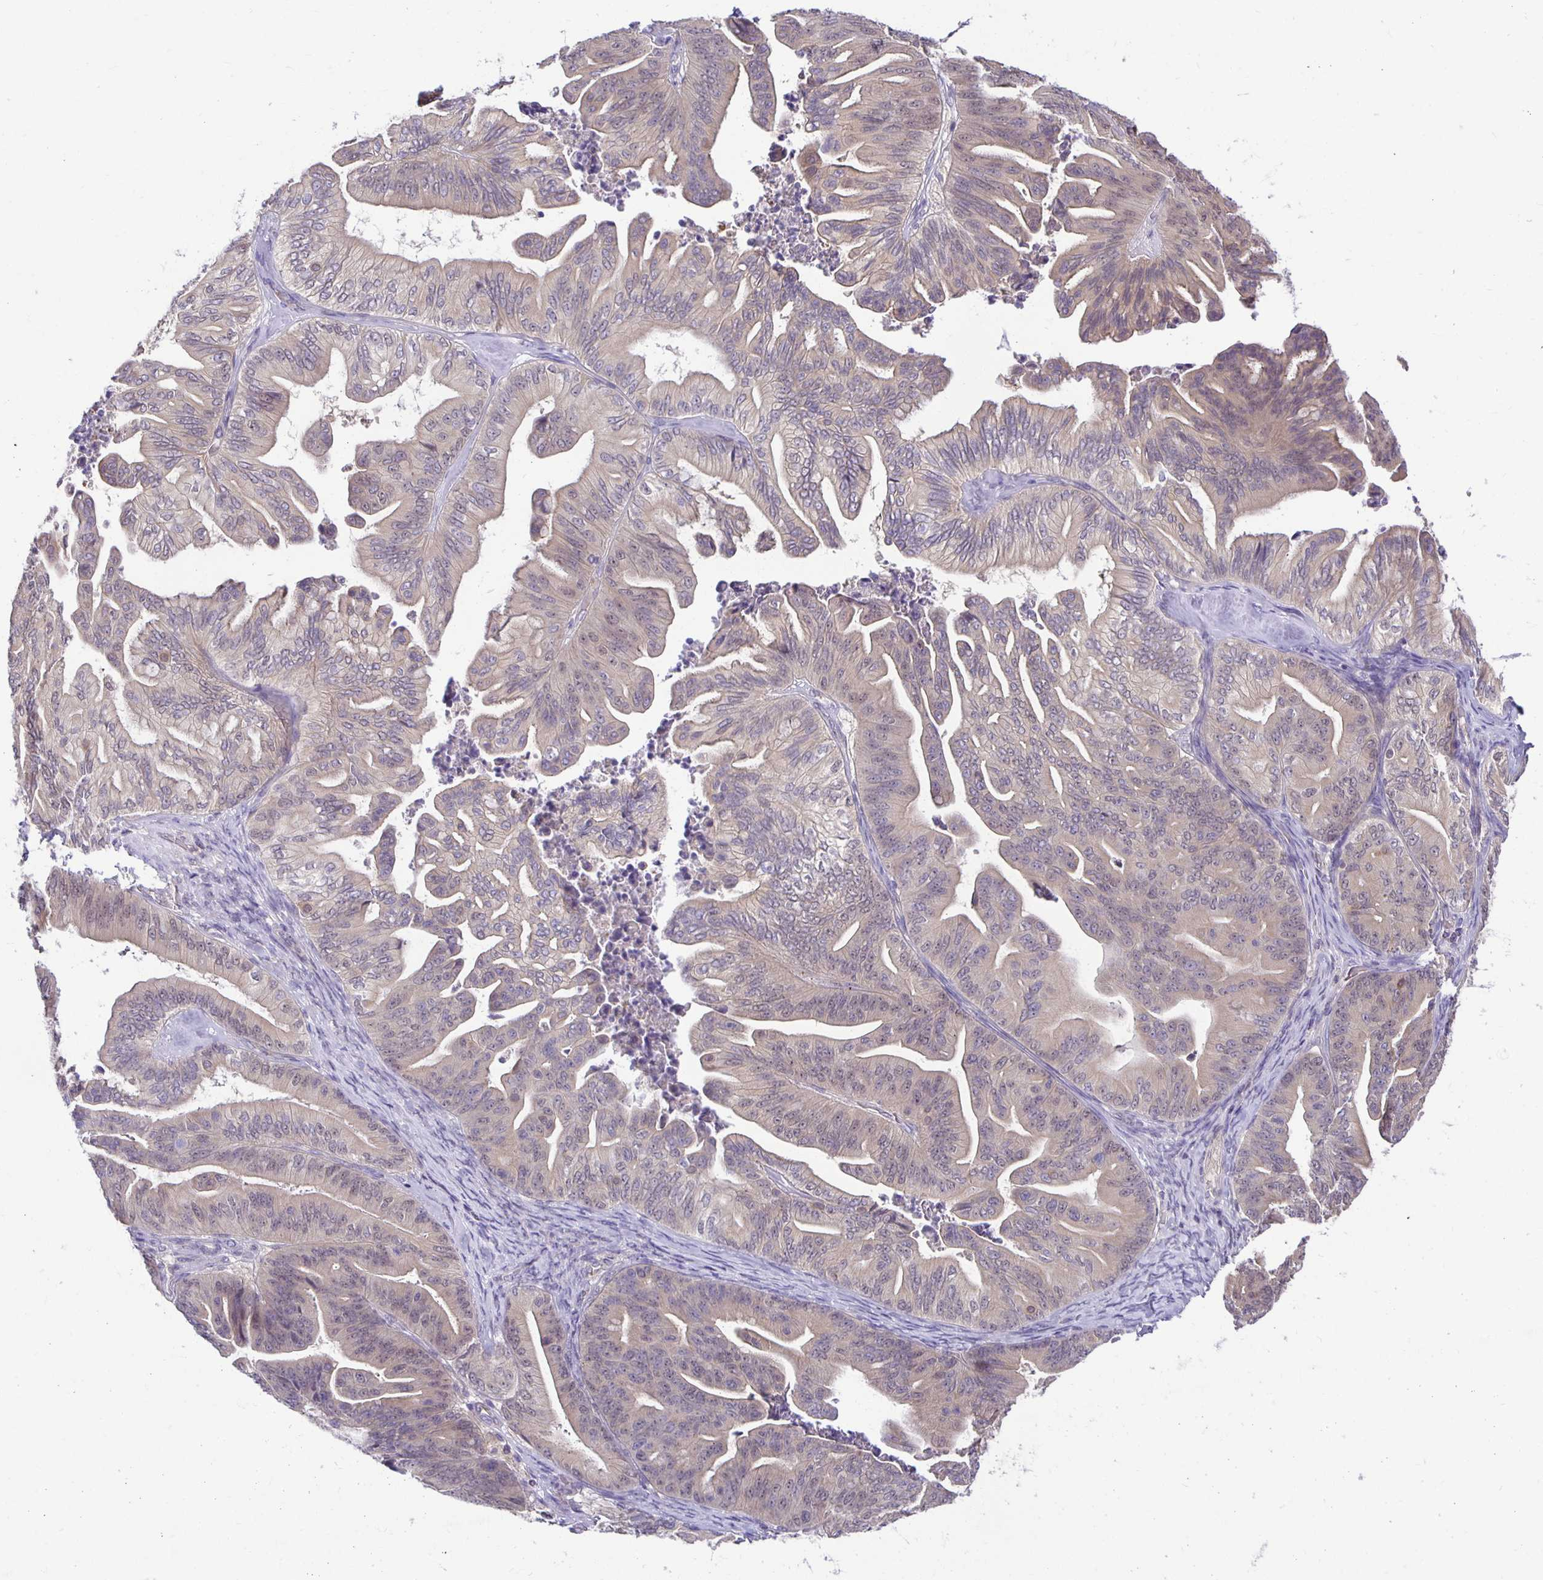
{"staining": {"intensity": "weak", "quantity": ">75%", "location": "cytoplasmic/membranous"}, "tissue": "ovarian cancer", "cell_type": "Tumor cells", "image_type": "cancer", "snomed": [{"axis": "morphology", "description": "Cystadenocarcinoma, mucinous, NOS"}, {"axis": "topography", "description": "Ovary"}], "caption": "Ovarian cancer (mucinous cystadenocarcinoma) tissue reveals weak cytoplasmic/membranous staining in approximately >75% of tumor cells, visualized by immunohistochemistry.", "gene": "MIEN1", "patient": {"sex": "female", "age": 67}}